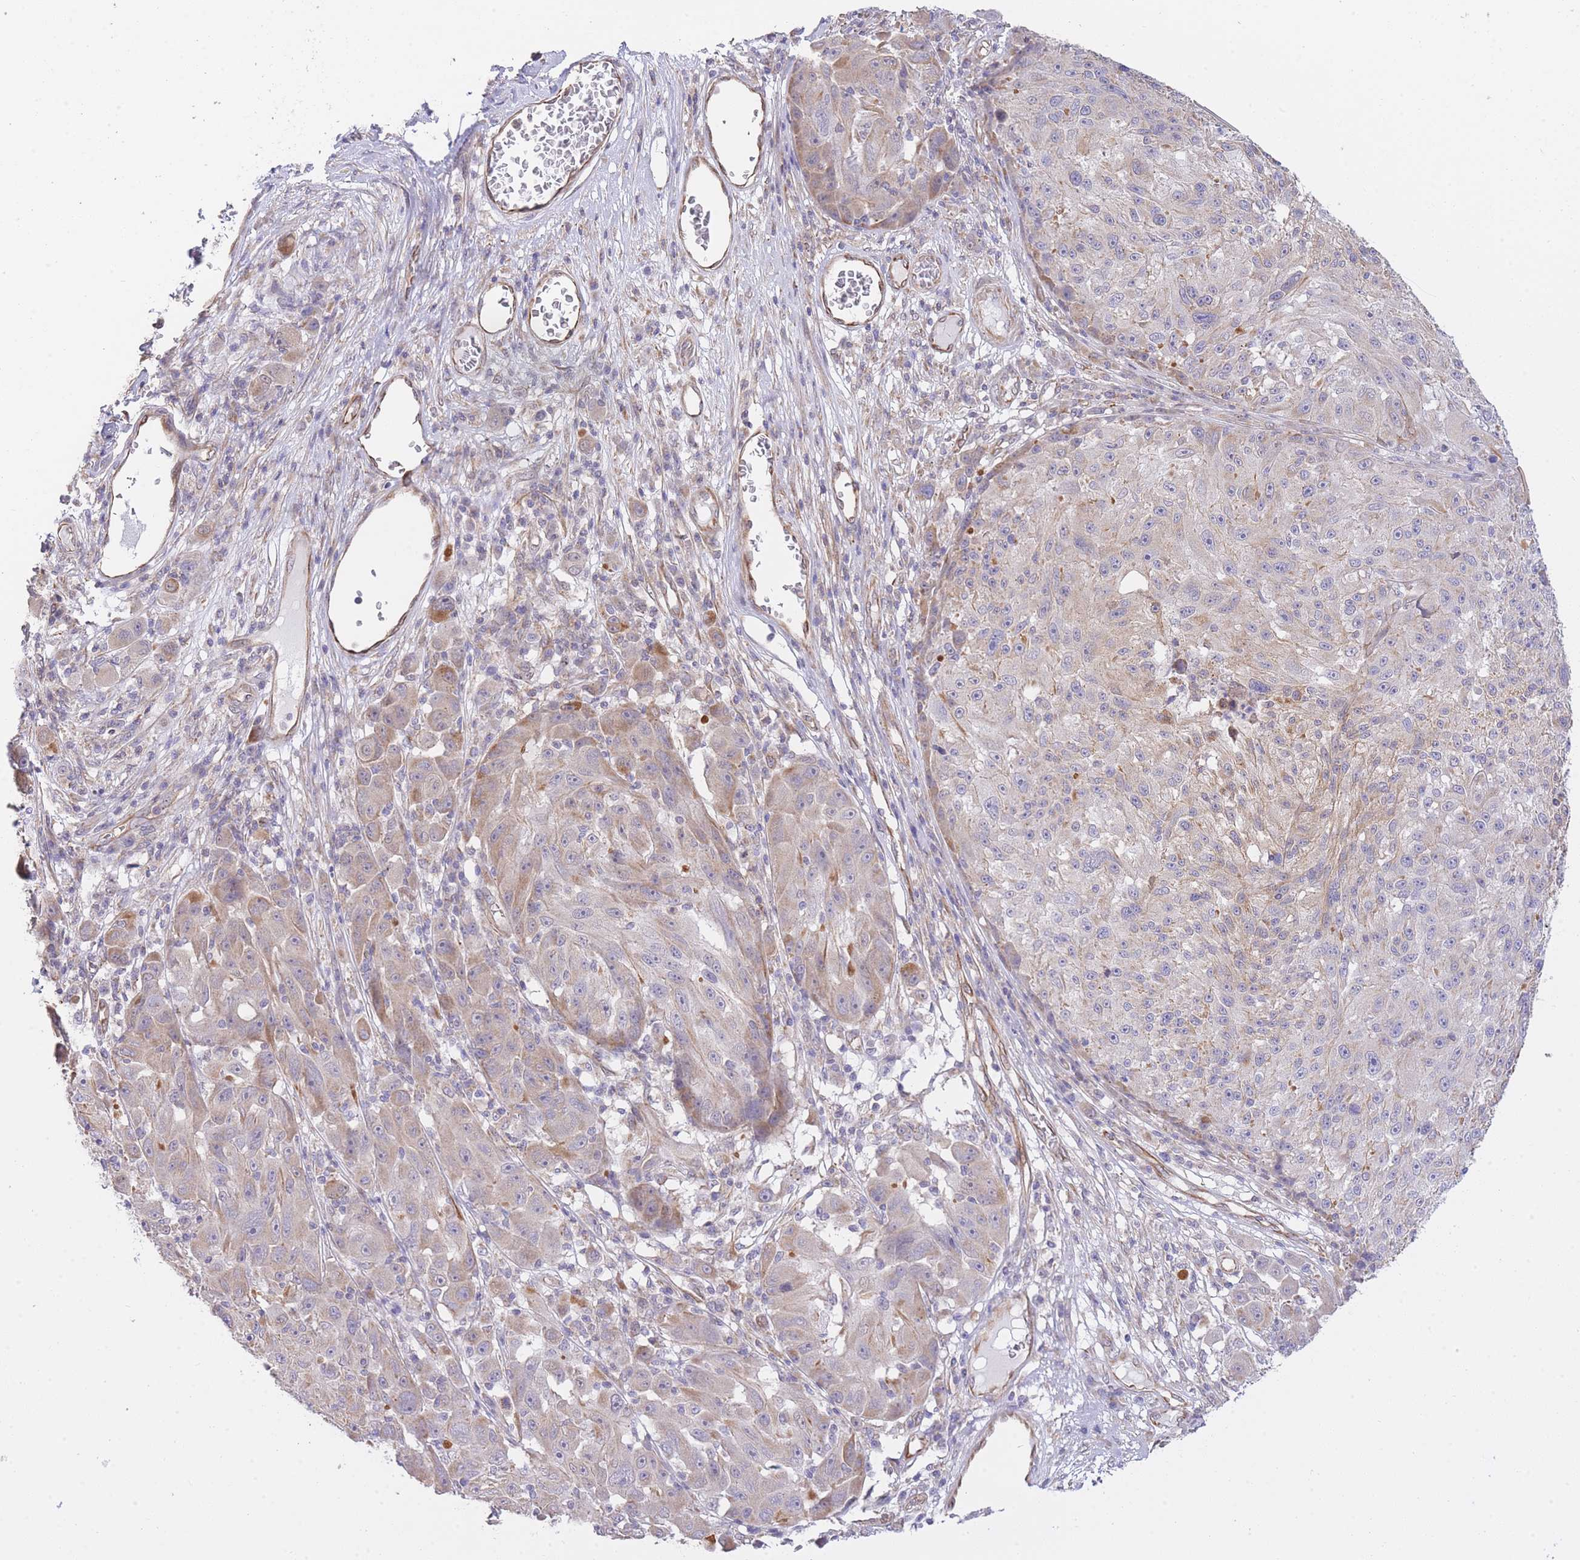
{"staining": {"intensity": "weak", "quantity": "25%-75%", "location": "cytoplasmic/membranous"}, "tissue": "melanoma", "cell_type": "Tumor cells", "image_type": "cancer", "snomed": [{"axis": "morphology", "description": "Malignant melanoma, NOS"}, {"axis": "topography", "description": "Skin"}], "caption": "IHC histopathology image of human melanoma stained for a protein (brown), which displays low levels of weak cytoplasmic/membranous staining in about 25%-75% of tumor cells.", "gene": "CTBP1", "patient": {"sex": "male", "age": 53}}